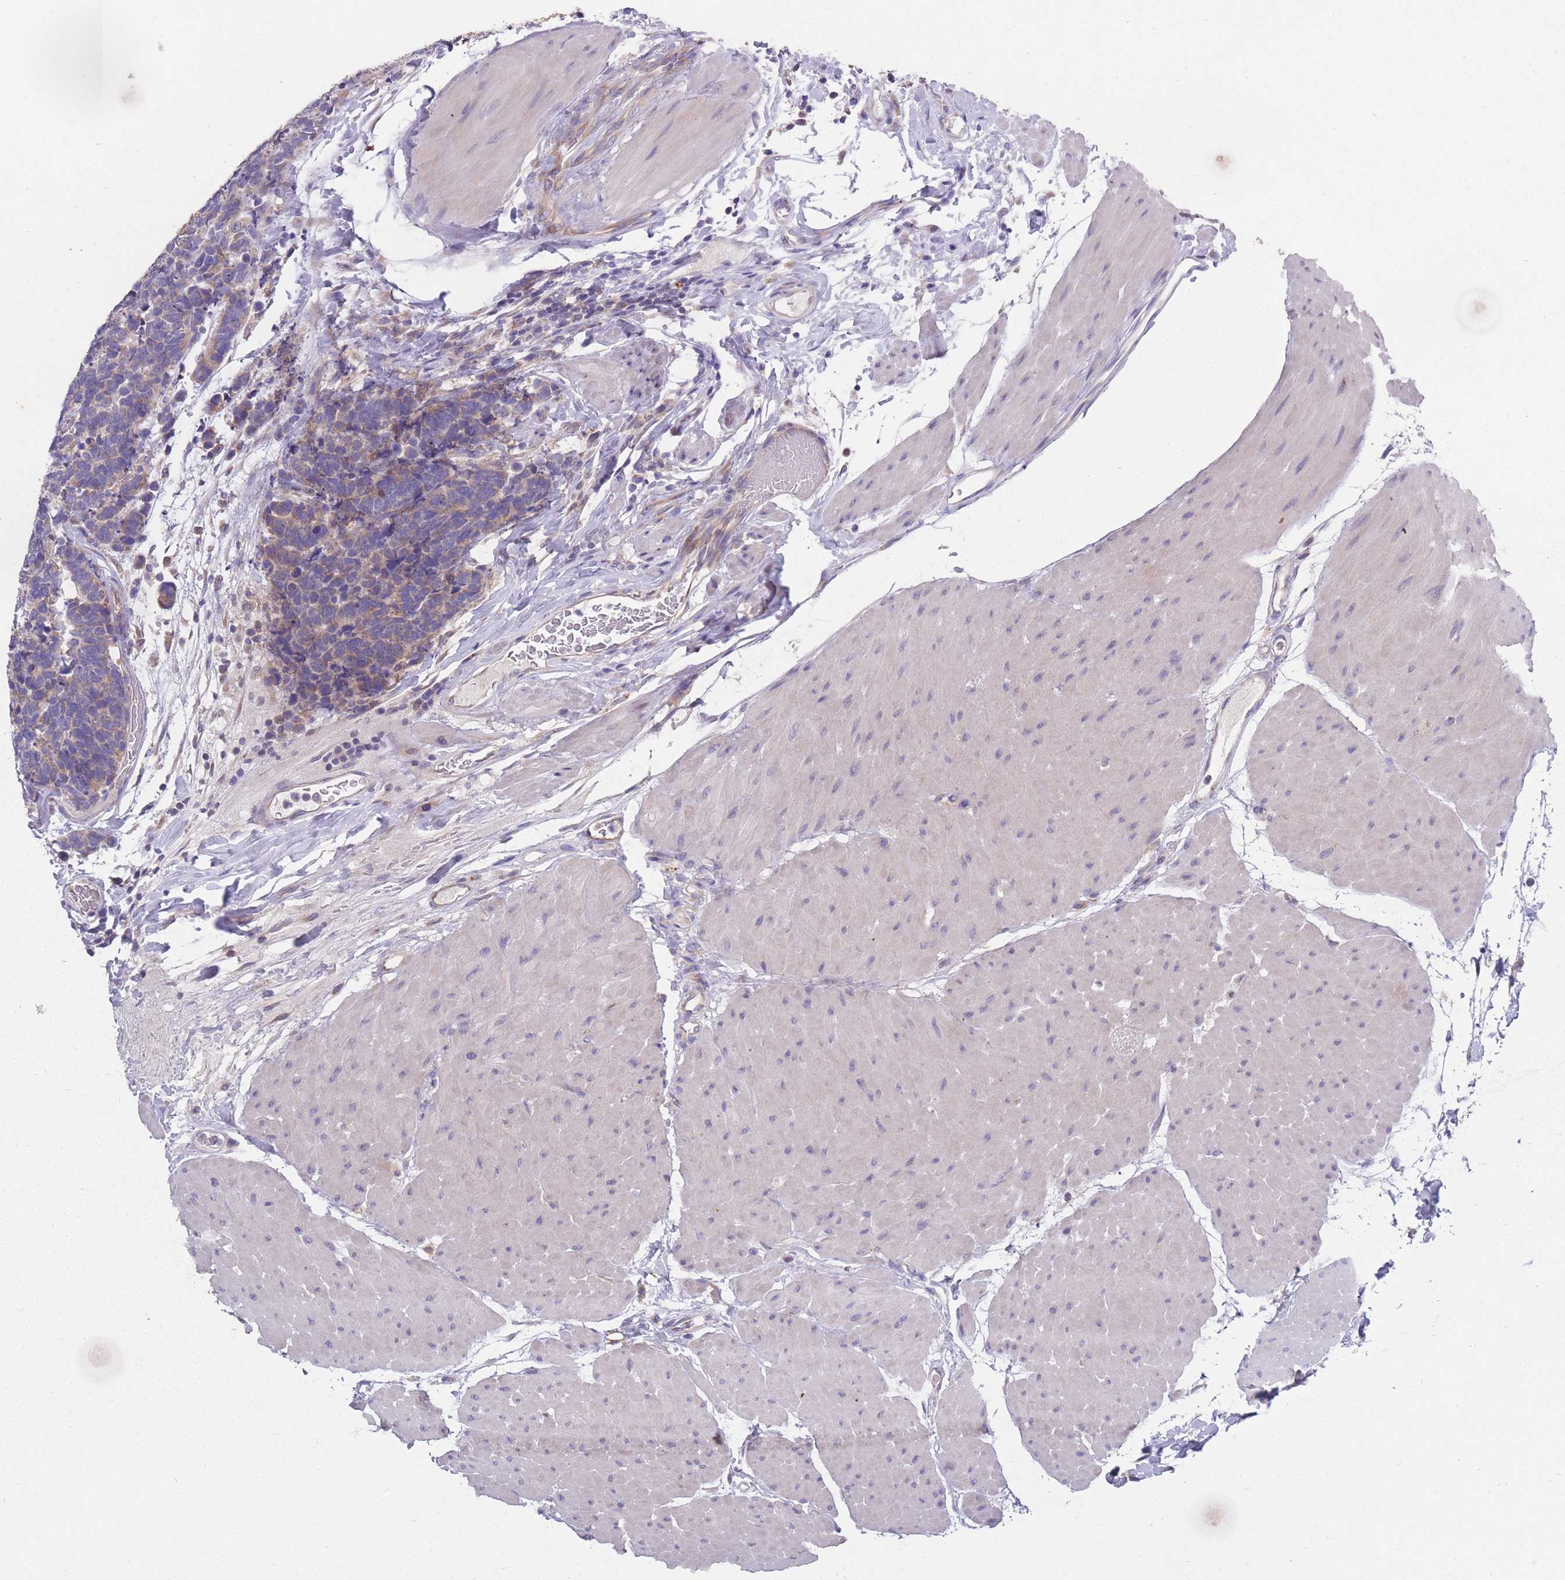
{"staining": {"intensity": "weak", "quantity": "25%-75%", "location": "cytoplasmic/membranous"}, "tissue": "carcinoid", "cell_type": "Tumor cells", "image_type": "cancer", "snomed": [{"axis": "morphology", "description": "Carcinoma, NOS"}, {"axis": "morphology", "description": "Carcinoid, malignant, NOS"}, {"axis": "topography", "description": "Urinary bladder"}], "caption": "An immunohistochemistry image of tumor tissue is shown. Protein staining in brown shows weak cytoplasmic/membranous positivity in malignant carcinoid within tumor cells.", "gene": "STIM2", "patient": {"sex": "male", "age": 57}}